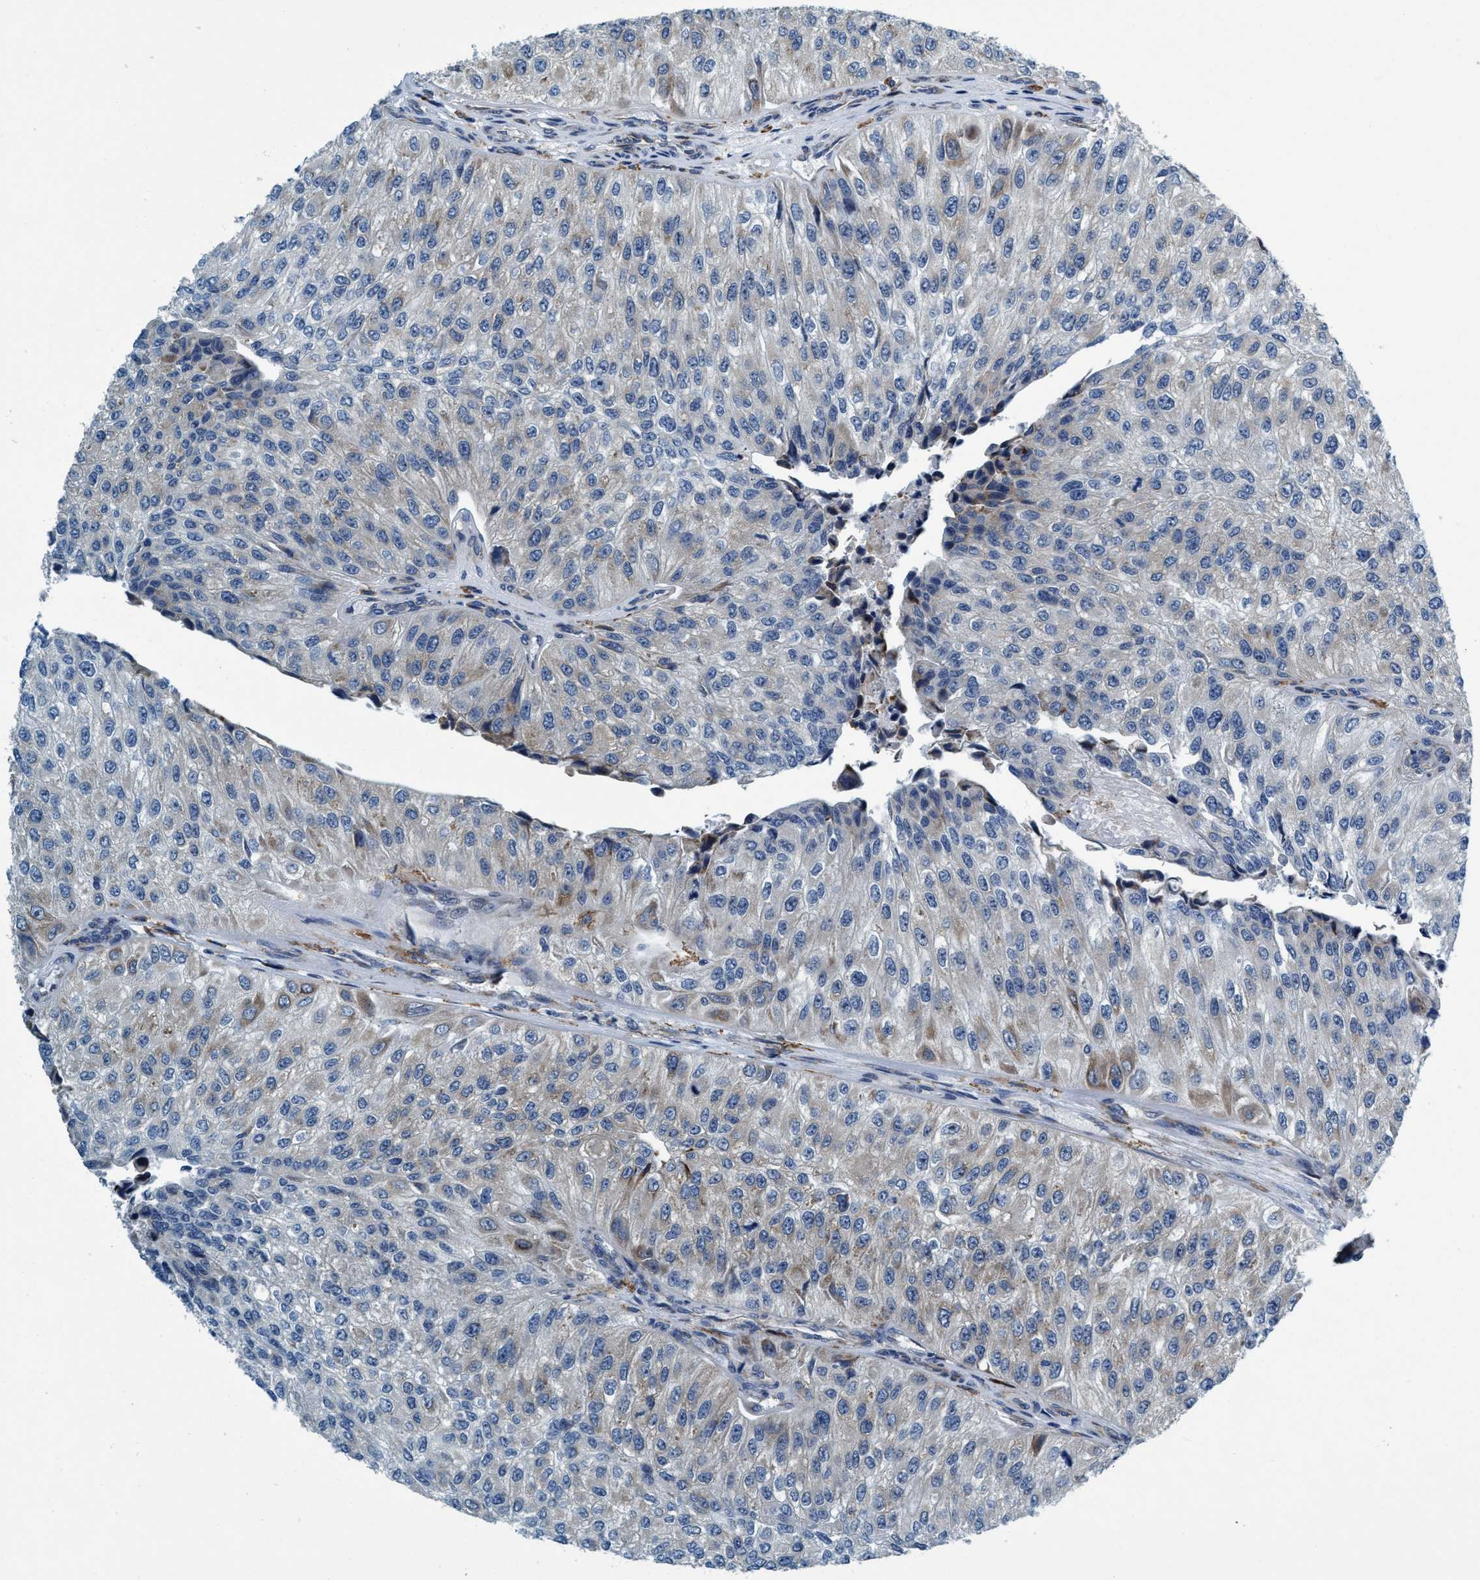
{"staining": {"intensity": "moderate", "quantity": "<25%", "location": "cytoplasmic/membranous"}, "tissue": "urothelial cancer", "cell_type": "Tumor cells", "image_type": "cancer", "snomed": [{"axis": "morphology", "description": "Urothelial carcinoma, High grade"}, {"axis": "topography", "description": "Kidney"}, {"axis": "topography", "description": "Urinary bladder"}], "caption": "A brown stain shows moderate cytoplasmic/membranous expression of a protein in human urothelial cancer tumor cells.", "gene": "ARMC9", "patient": {"sex": "male", "age": 77}}